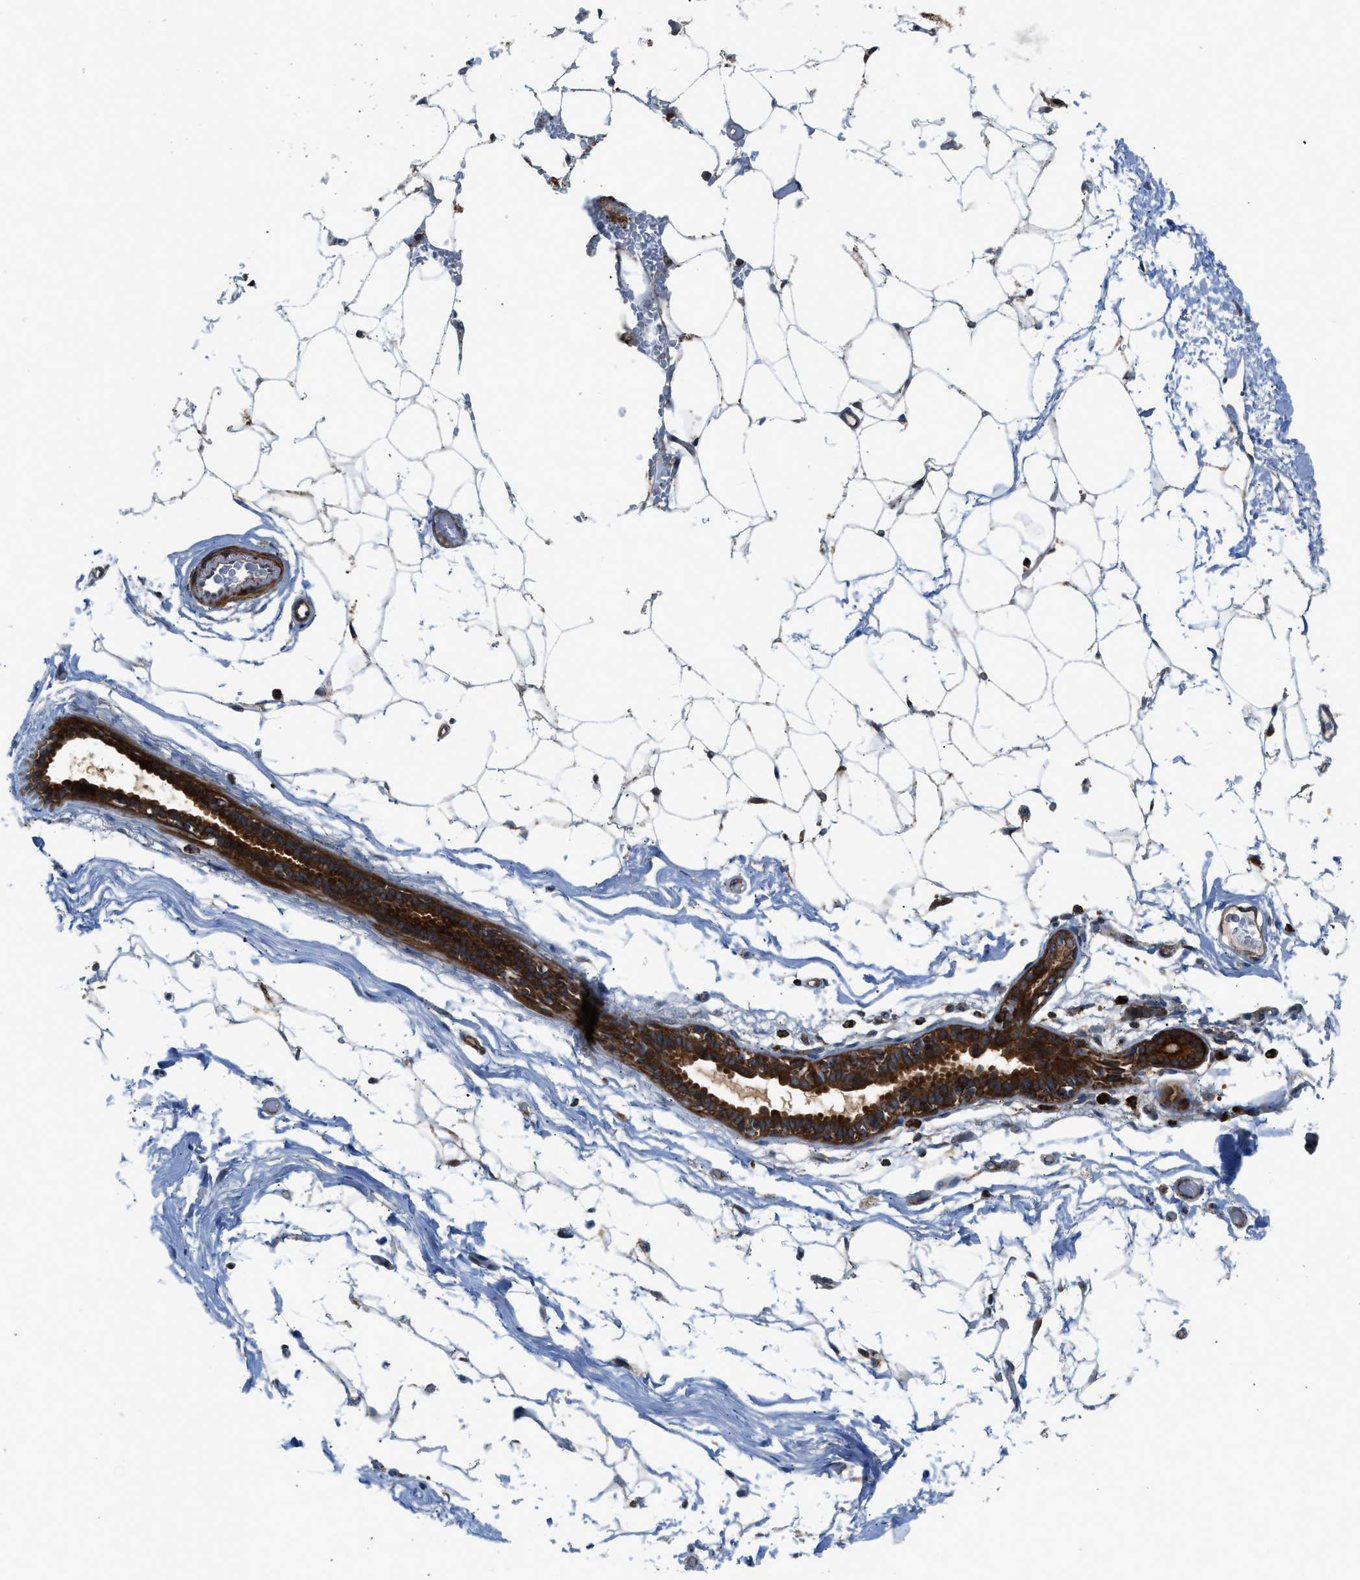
{"staining": {"intensity": "moderate", "quantity": "25%-75%", "location": "cytoplasmic/membranous"}, "tissue": "adipose tissue", "cell_type": "Adipocytes", "image_type": "normal", "snomed": [{"axis": "morphology", "description": "Normal tissue, NOS"}, {"axis": "topography", "description": "Breast"}, {"axis": "topography", "description": "Soft tissue"}], "caption": "DAB (3,3'-diaminobenzidine) immunohistochemical staining of normal human adipose tissue reveals moderate cytoplasmic/membranous protein staining in approximately 25%-75% of adipocytes. The staining is performed using DAB (3,3'-diaminobenzidine) brown chromogen to label protein expression. The nuclei are counter-stained blue using hematoxylin.", "gene": "SESN2", "patient": {"sex": "female", "age": 75}}